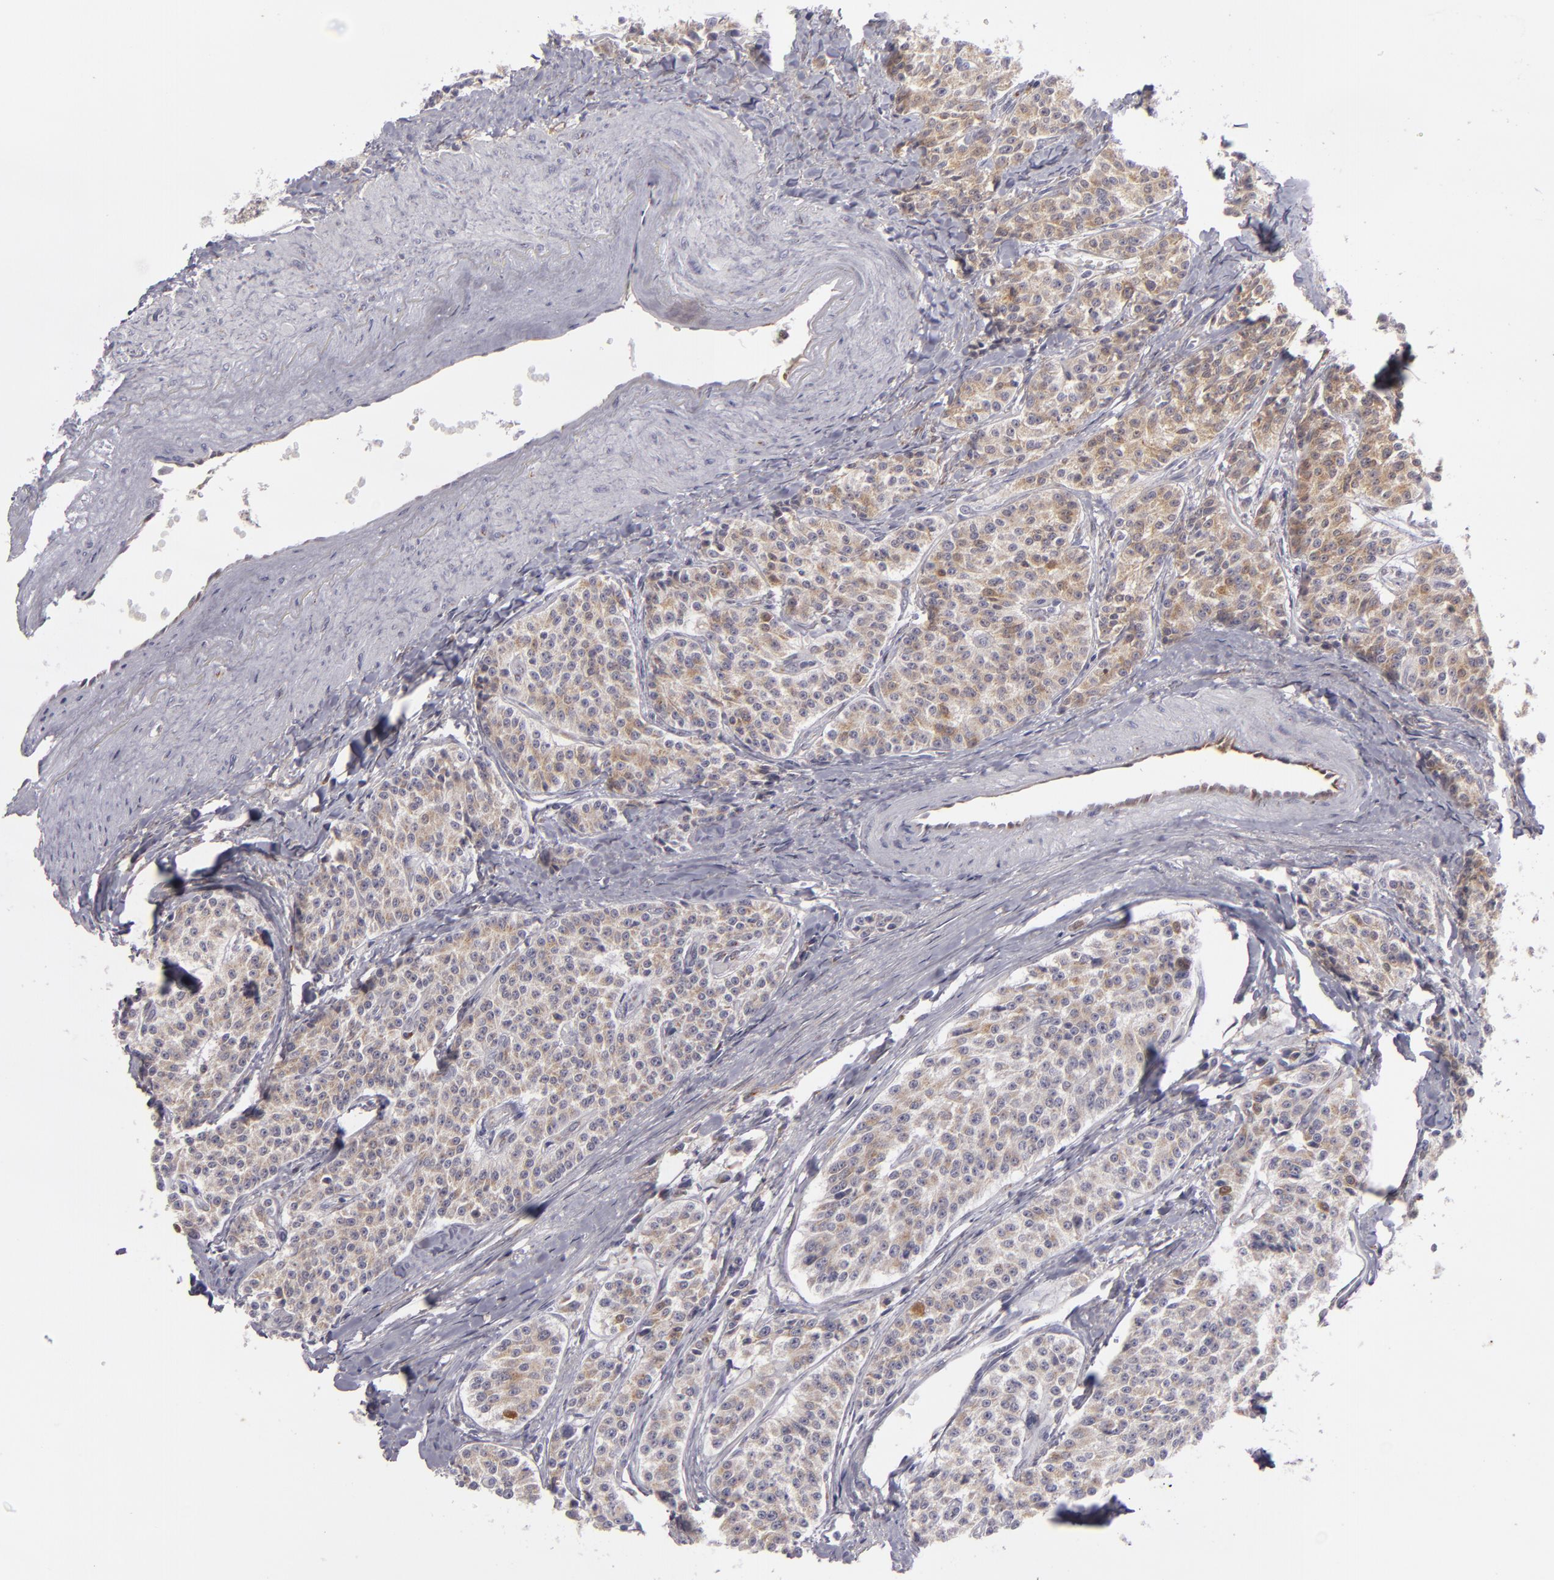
{"staining": {"intensity": "weak", "quantity": ">75%", "location": "cytoplasmic/membranous"}, "tissue": "carcinoid", "cell_type": "Tumor cells", "image_type": "cancer", "snomed": [{"axis": "morphology", "description": "Carcinoid, malignant, NOS"}, {"axis": "topography", "description": "Stomach"}], "caption": "Immunohistochemical staining of carcinoid shows low levels of weak cytoplasmic/membranous positivity in about >75% of tumor cells.", "gene": "SH2D4A", "patient": {"sex": "female", "age": 76}}